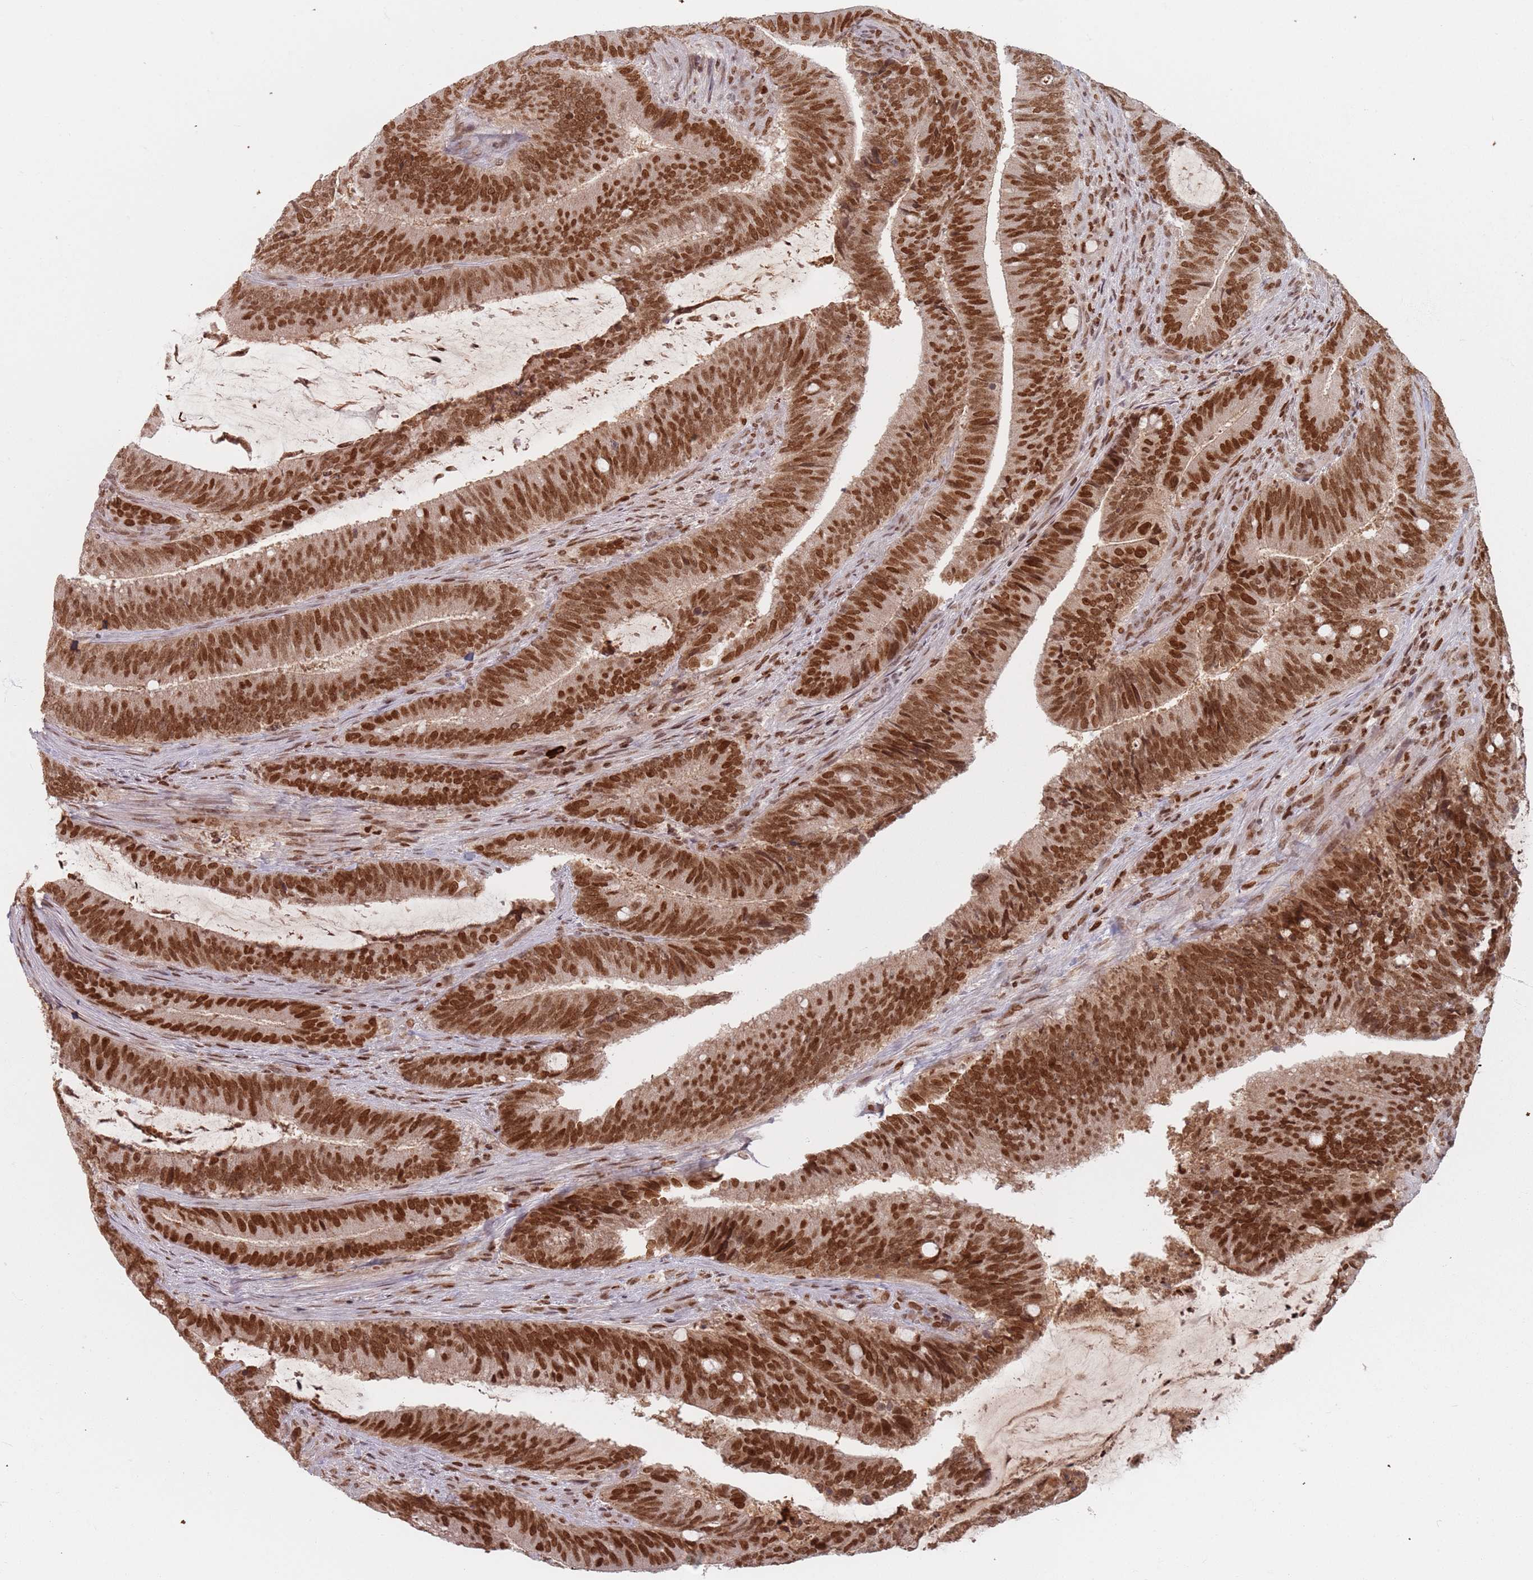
{"staining": {"intensity": "strong", "quantity": ">75%", "location": "nuclear"}, "tissue": "colorectal cancer", "cell_type": "Tumor cells", "image_type": "cancer", "snomed": [{"axis": "morphology", "description": "Adenocarcinoma, NOS"}, {"axis": "topography", "description": "Colon"}], "caption": "Immunohistochemistry (IHC) micrograph of neoplastic tissue: human colorectal cancer (adenocarcinoma) stained using IHC reveals high levels of strong protein expression localized specifically in the nuclear of tumor cells, appearing as a nuclear brown color.", "gene": "NUP50", "patient": {"sex": "female", "age": 43}}